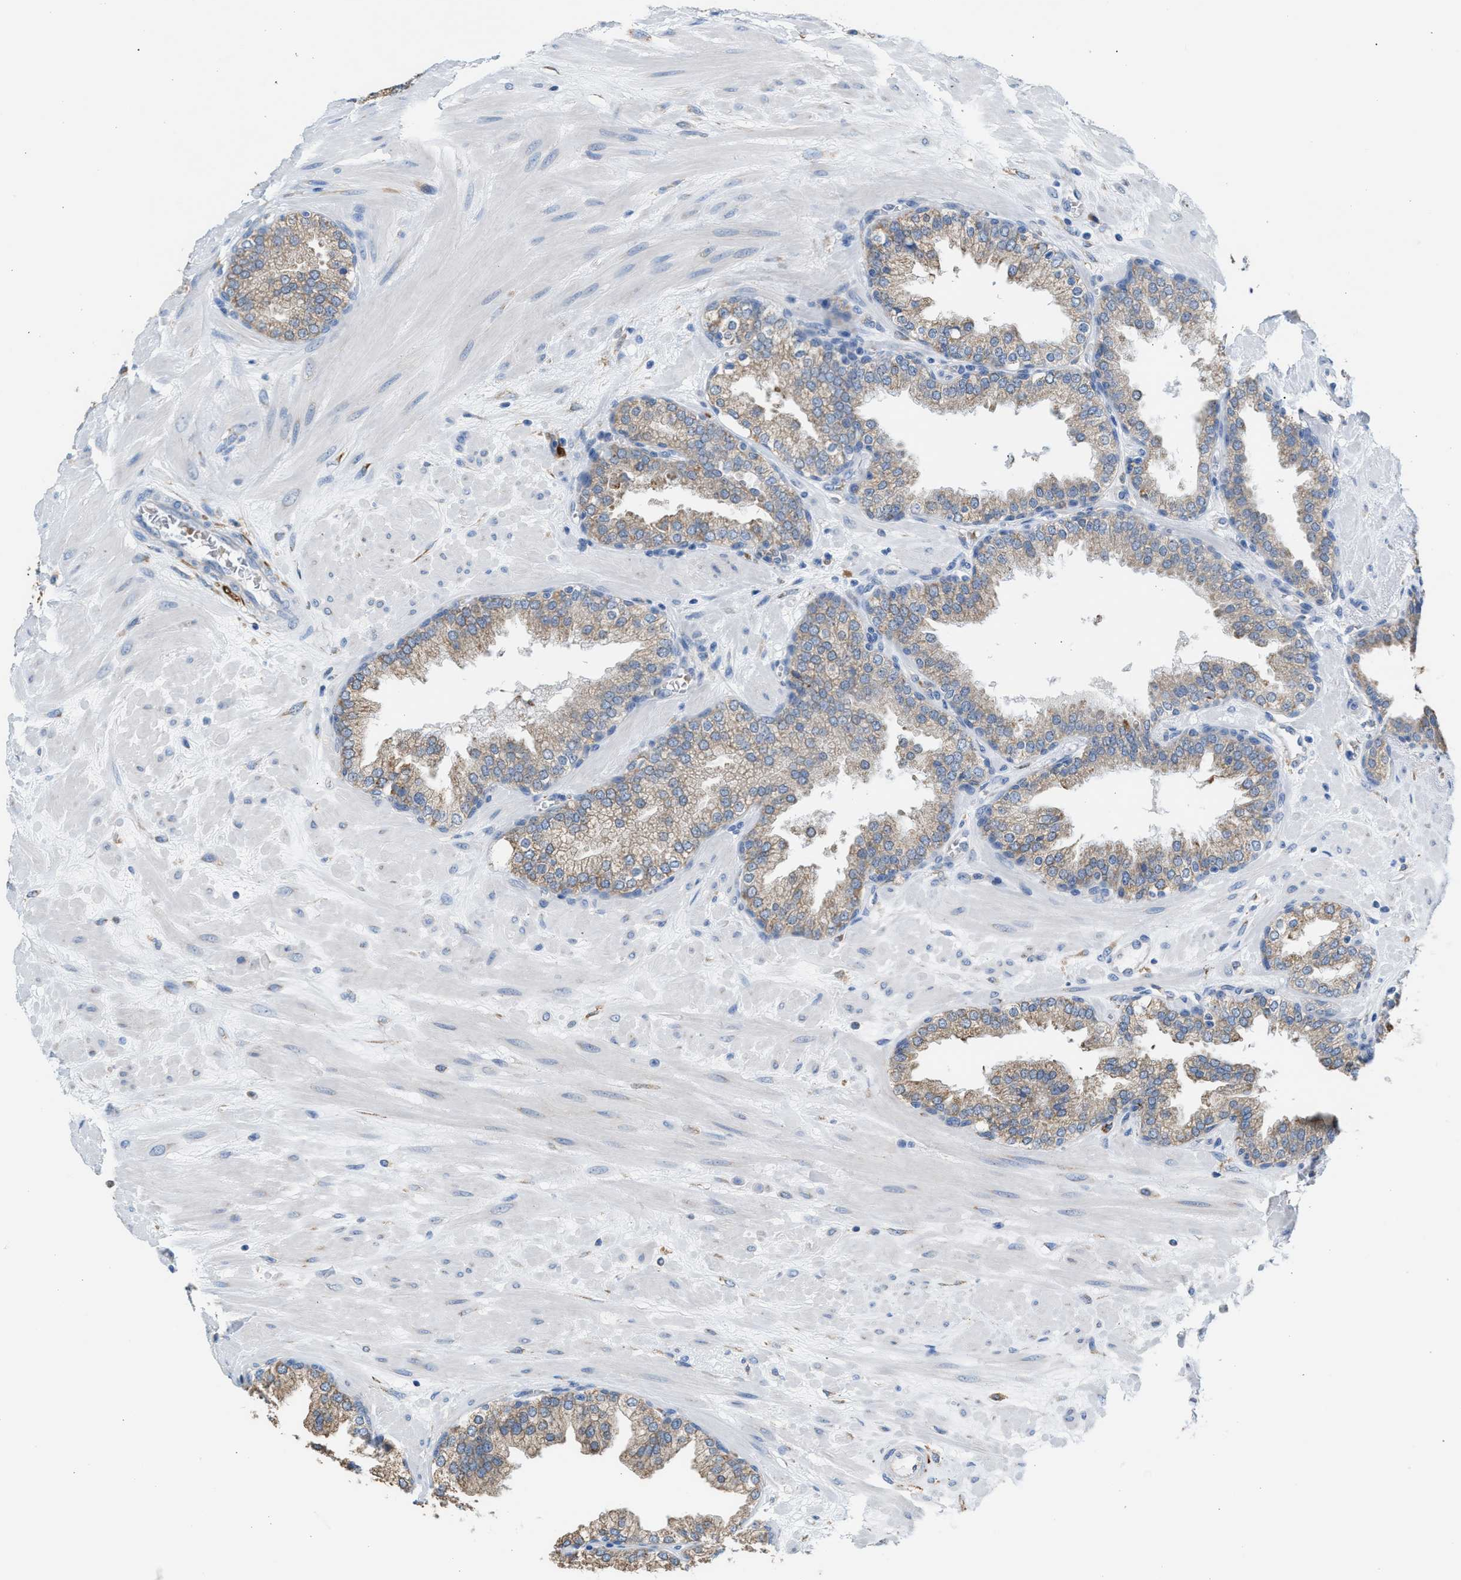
{"staining": {"intensity": "weak", "quantity": "25%-75%", "location": "cytoplasmic/membranous"}, "tissue": "prostate", "cell_type": "Glandular cells", "image_type": "normal", "snomed": [{"axis": "morphology", "description": "Normal tissue, NOS"}, {"axis": "topography", "description": "Prostate"}], "caption": "Protein expression analysis of normal human prostate reveals weak cytoplasmic/membranous expression in about 25%-75% of glandular cells.", "gene": "CA3", "patient": {"sex": "male", "age": 51}}